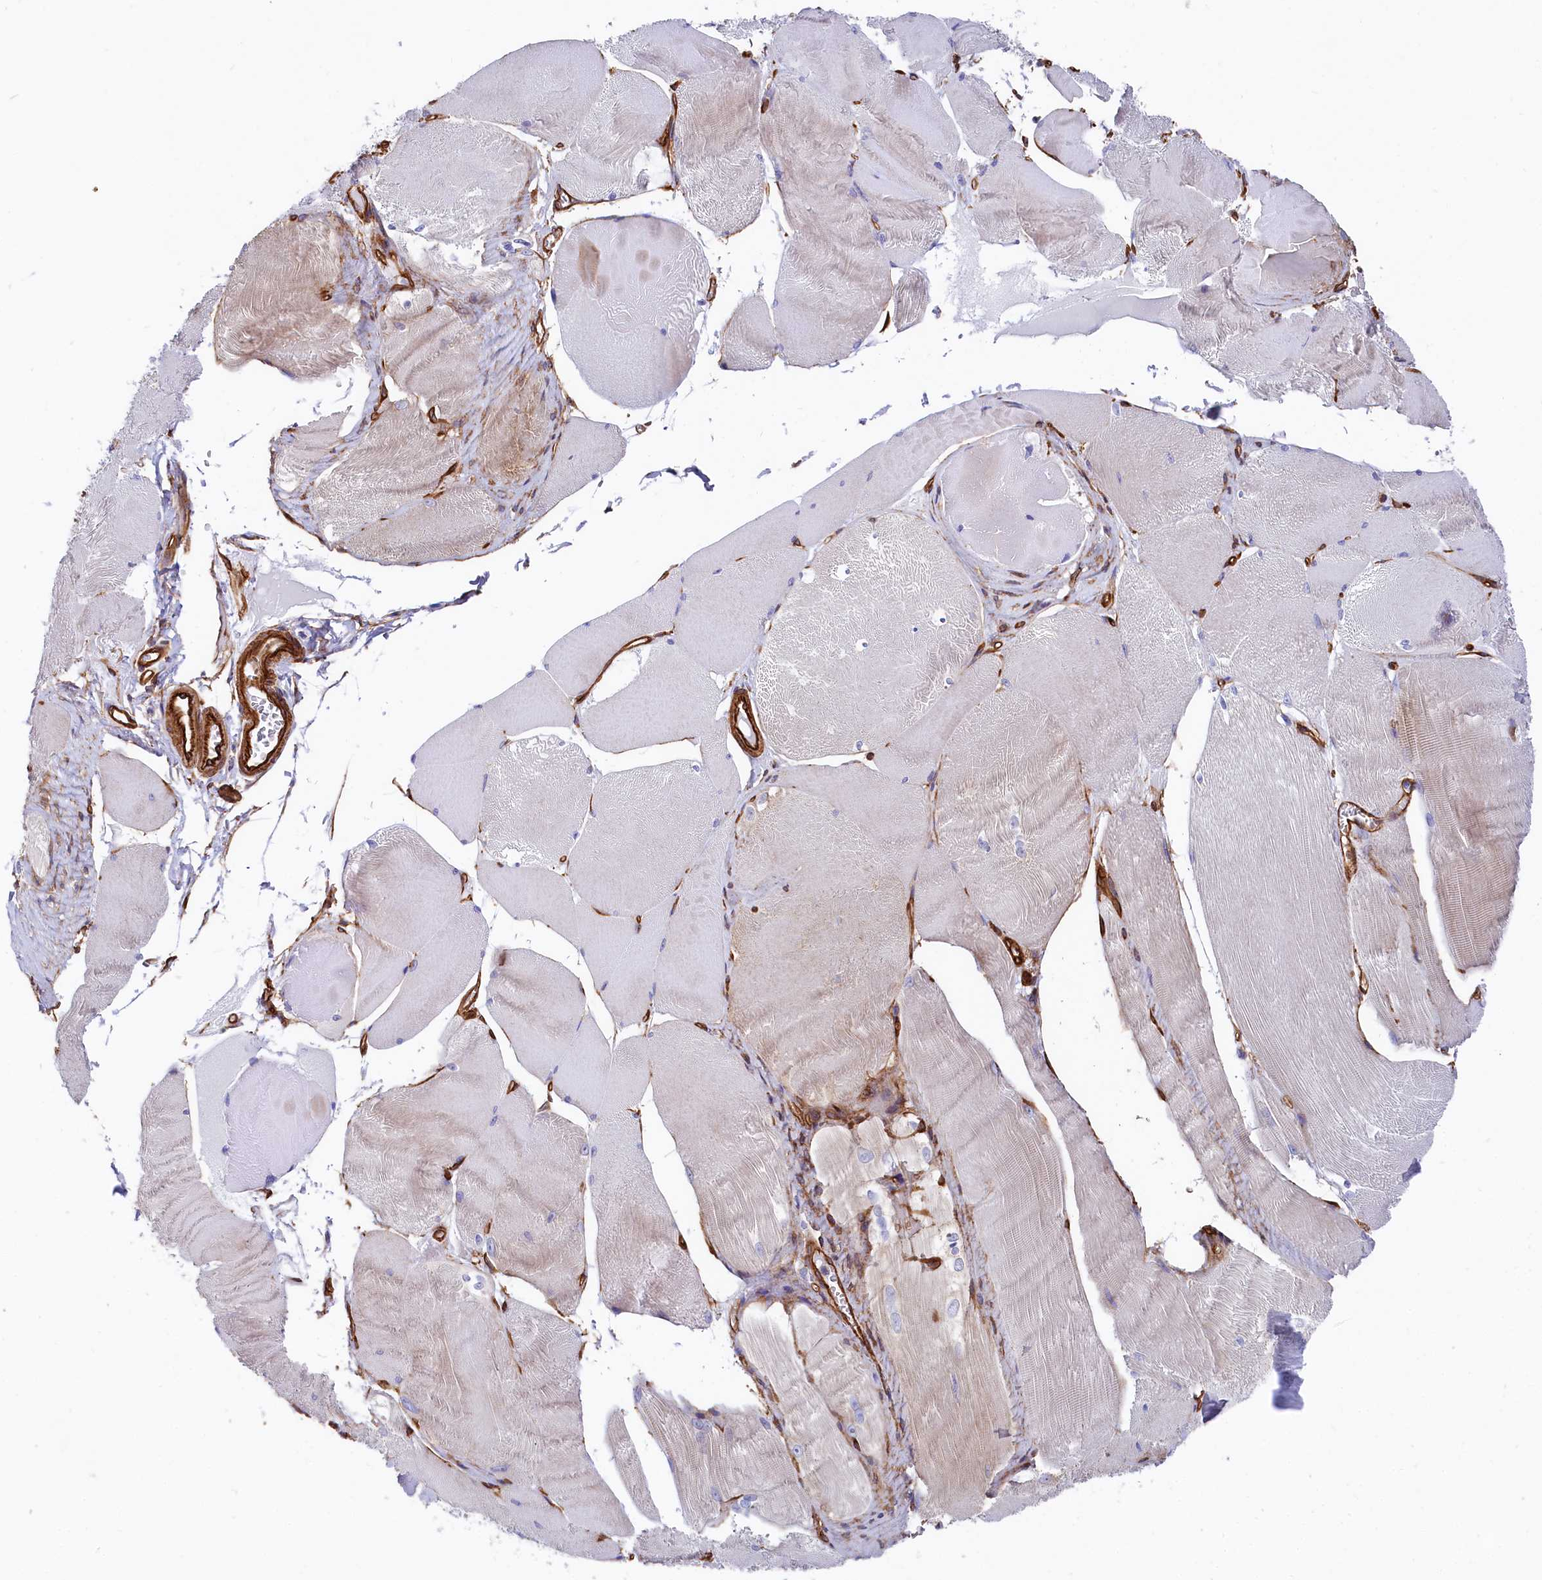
{"staining": {"intensity": "weak", "quantity": "25%-75%", "location": "cytoplasmic/membranous"}, "tissue": "skeletal muscle", "cell_type": "Myocytes", "image_type": "normal", "snomed": [{"axis": "morphology", "description": "Normal tissue, NOS"}, {"axis": "morphology", "description": "Basal cell carcinoma"}, {"axis": "topography", "description": "Skeletal muscle"}], "caption": "Skeletal muscle stained for a protein (brown) demonstrates weak cytoplasmic/membranous positive expression in approximately 25%-75% of myocytes.", "gene": "TNKS1BP1", "patient": {"sex": "female", "age": 64}}